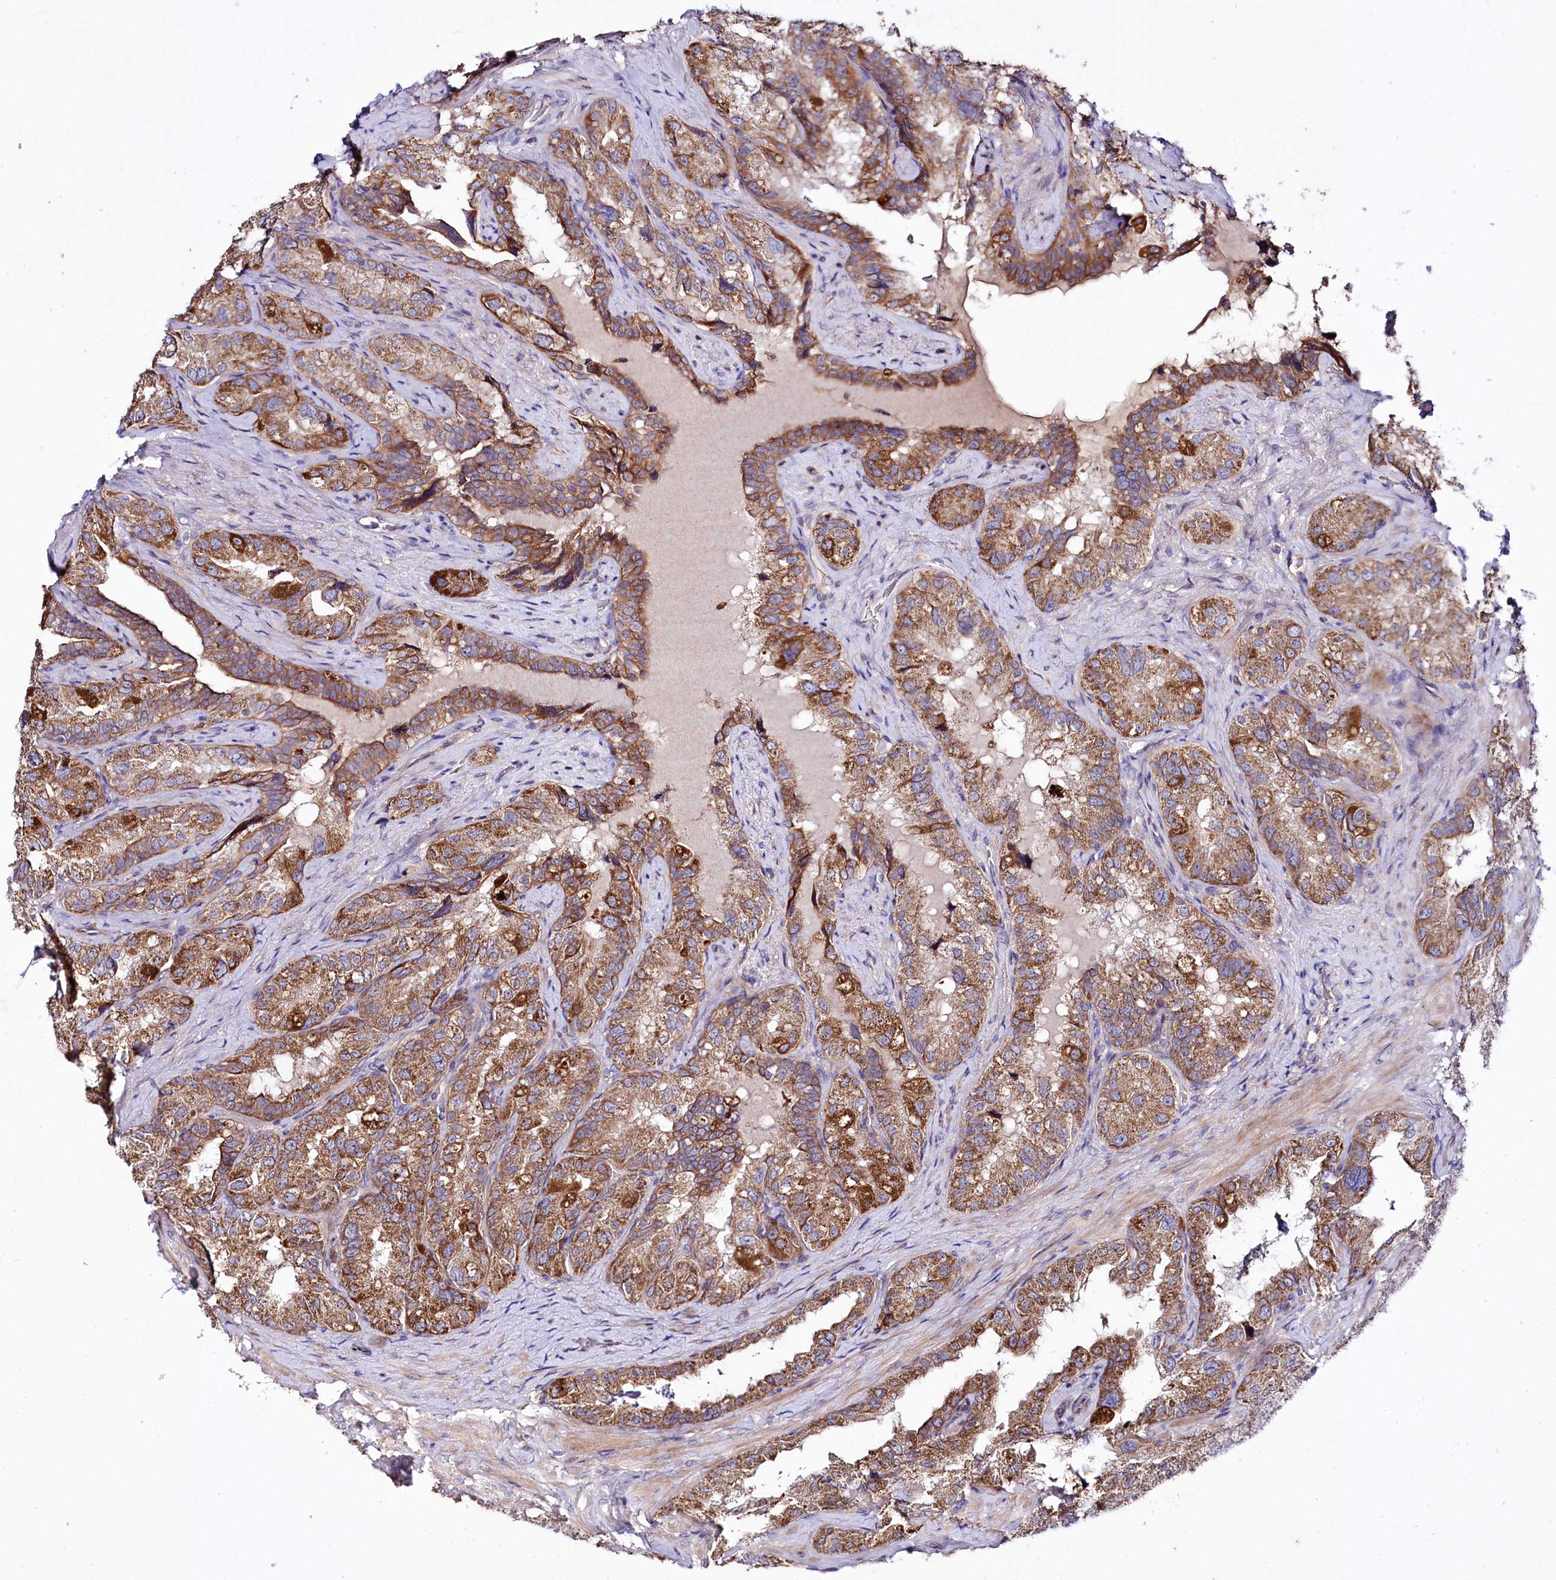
{"staining": {"intensity": "moderate", "quantity": ">75%", "location": "cytoplasmic/membranous"}, "tissue": "seminal vesicle", "cell_type": "Glandular cells", "image_type": "normal", "snomed": [{"axis": "morphology", "description": "Normal tissue, NOS"}, {"axis": "topography", "description": "Seminal veicle"}, {"axis": "topography", "description": "Peripheral nerve tissue"}], "caption": "Brown immunohistochemical staining in benign seminal vesicle demonstrates moderate cytoplasmic/membranous positivity in about >75% of glandular cells.", "gene": "ZNF45", "patient": {"sex": "male", "age": 67}}